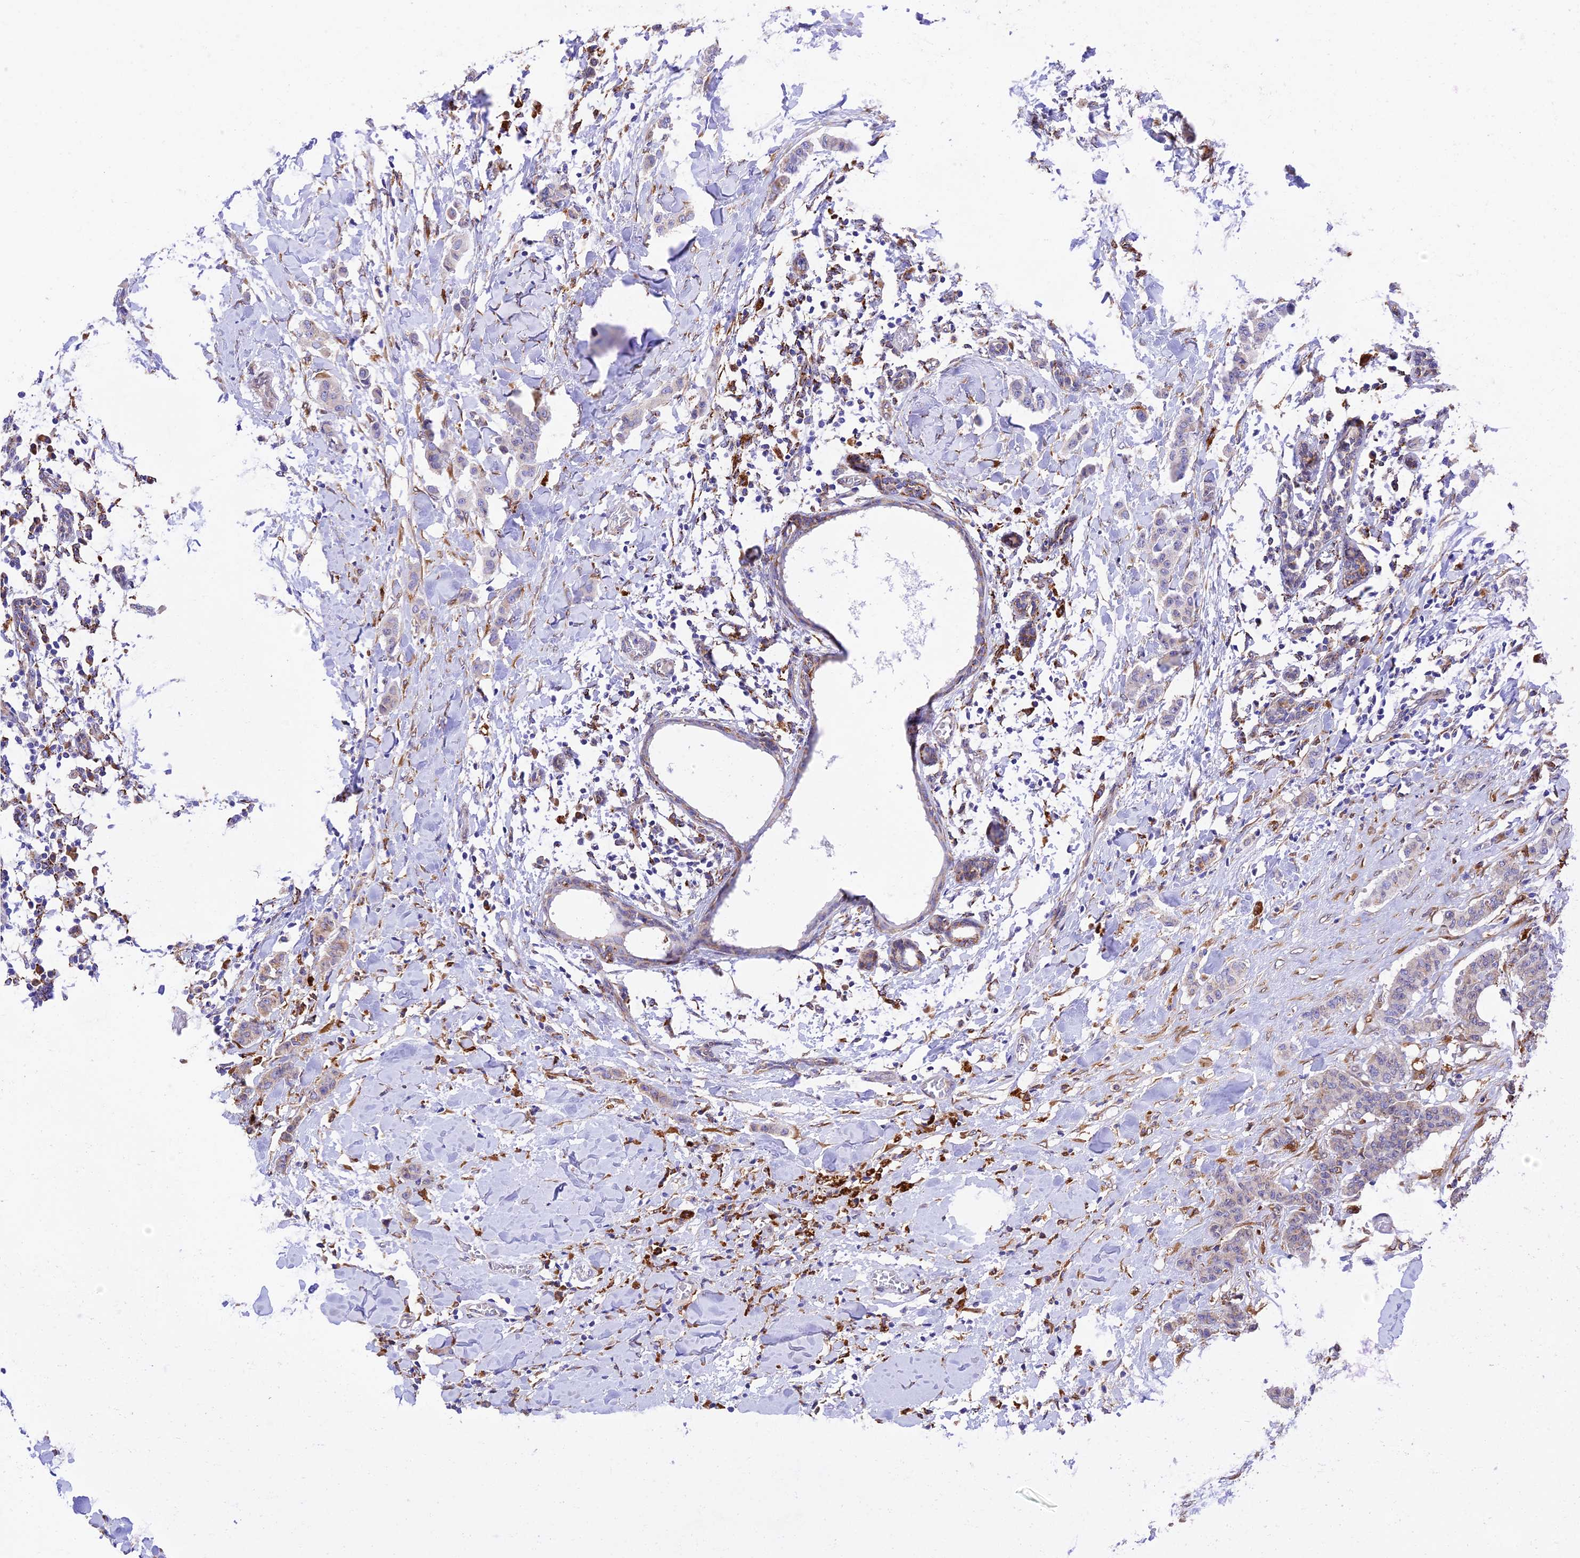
{"staining": {"intensity": "negative", "quantity": "none", "location": "none"}, "tissue": "breast cancer", "cell_type": "Tumor cells", "image_type": "cancer", "snomed": [{"axis": "morphology", "description": "Duct carcinoma"}, {"axis": "topography", "description": "Breast"}], "caption": "High magnification brightfield microscopy of breast cancer stained with DAB (brown) and counterstained with hematoxylin (blue): tumor cells show no significant expression.", "gene": "VKORC1", "patient": {"sex": "female", "age": 40}}